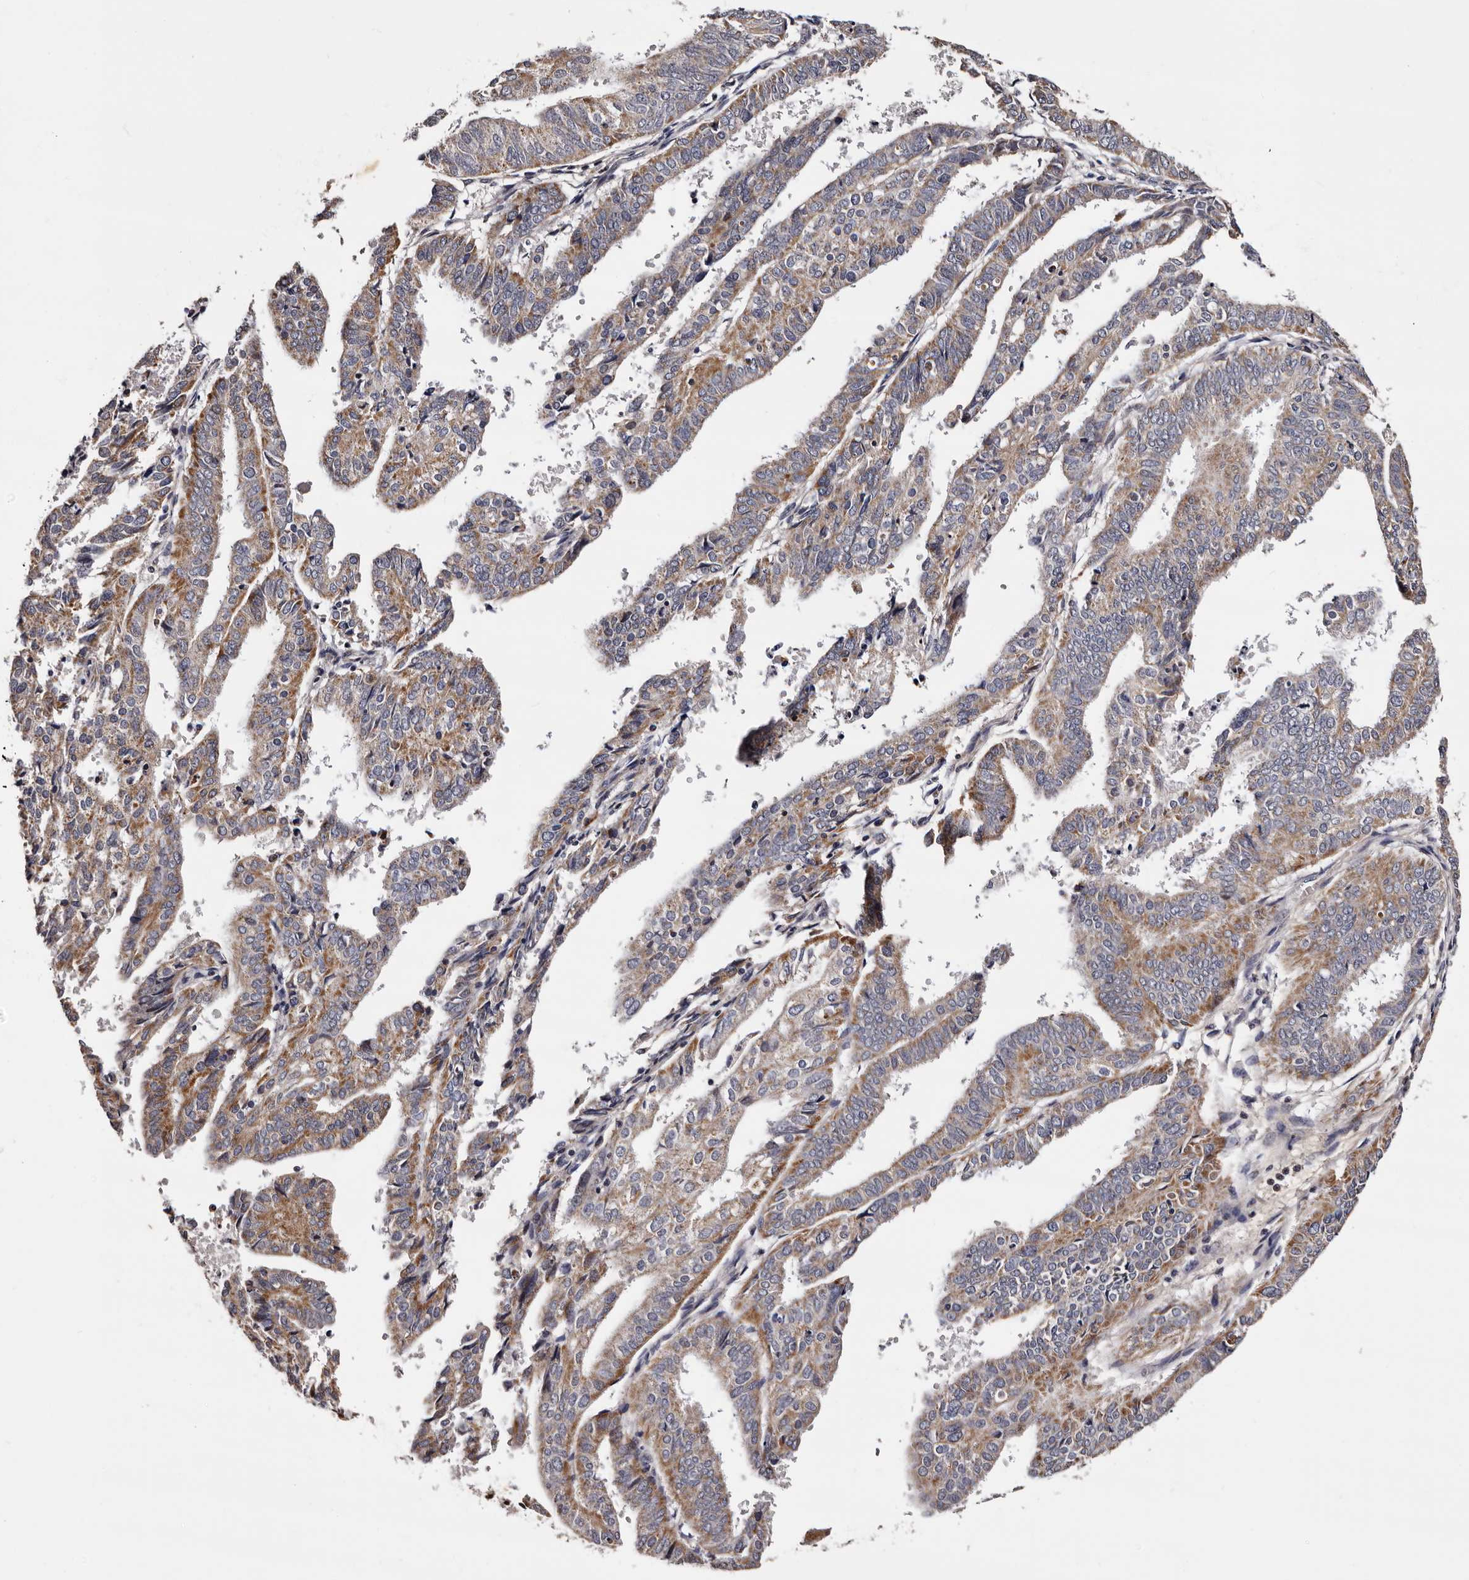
{"staining": {"intensity": "moderate", "quantity": ">75%", "location": "cytoplasmic/membranous"}, "tissue": "endometrial cancer", "cell_type": "Tumor cells", "image_type": "cancer", "snomed": [{"axis": "morphology", "description": "Adenocarcinoma, NOS"}, {"axis": "topography", "description": "Uterus"}], "caption": "Tumor cells exhibit moderate cytoplasmic/membranous staining in about >75% of cells in adenocarcinoma (endometrial).", "gene": "TAF4B", "patient": {"sex": "female", "age": 77}}